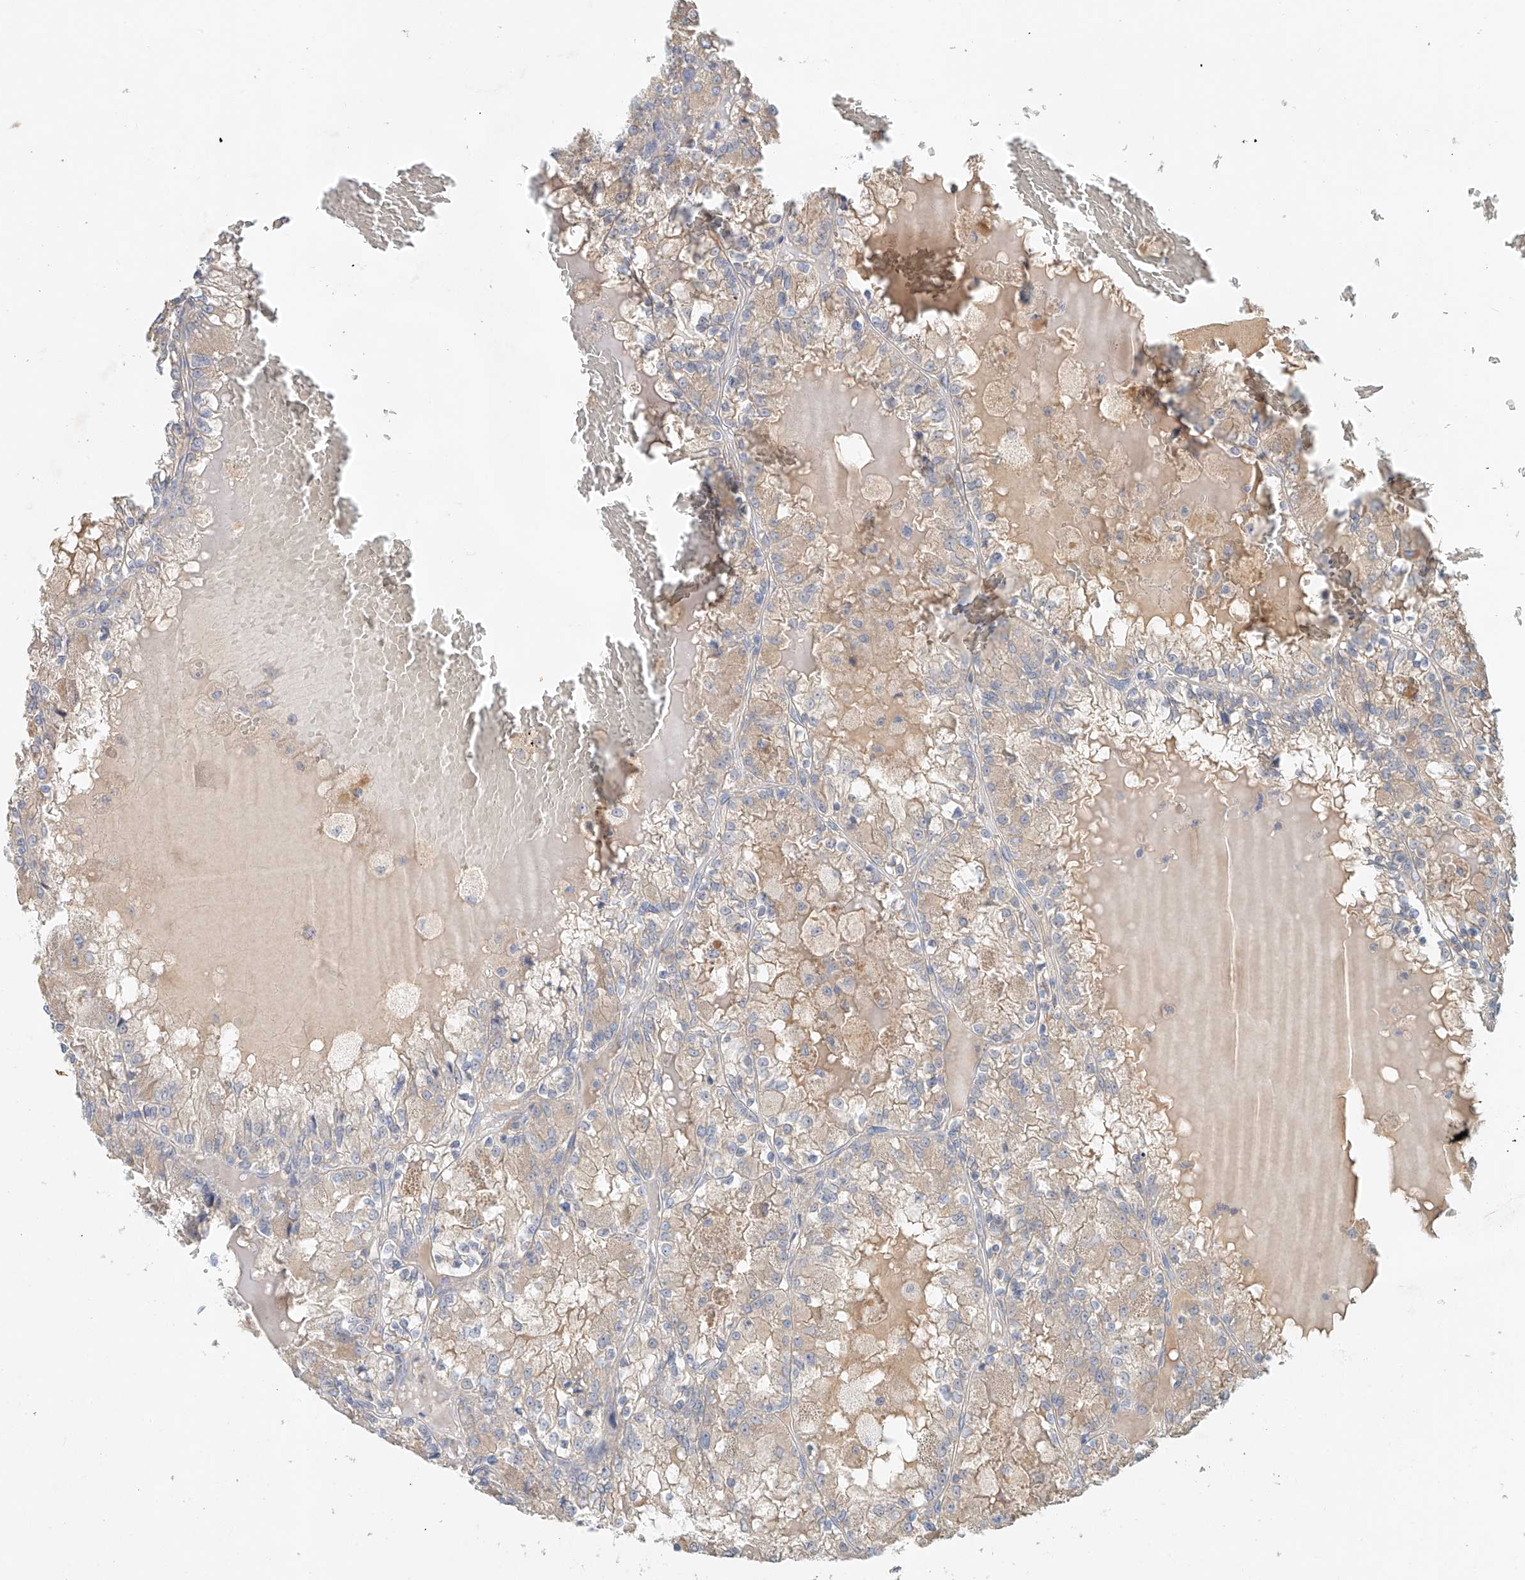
{"staining": {"intensity": "negative", "quantity": "none", "location": "none"}, "tissue": "renal cancer", "cell_type": "Tumor cells", "image_type": "cancer", "snomed": [{"axis": "morphology", "description": "Adenocarcinoma, NOS"}, {"axis": "topography", "description": "Kidney"}], "caption": "Immunohistochemistry of renal cancer displays no positivity in tumor cells.", "gene": "GNB1L", "patient": {"sex": "female", "age": 56}}